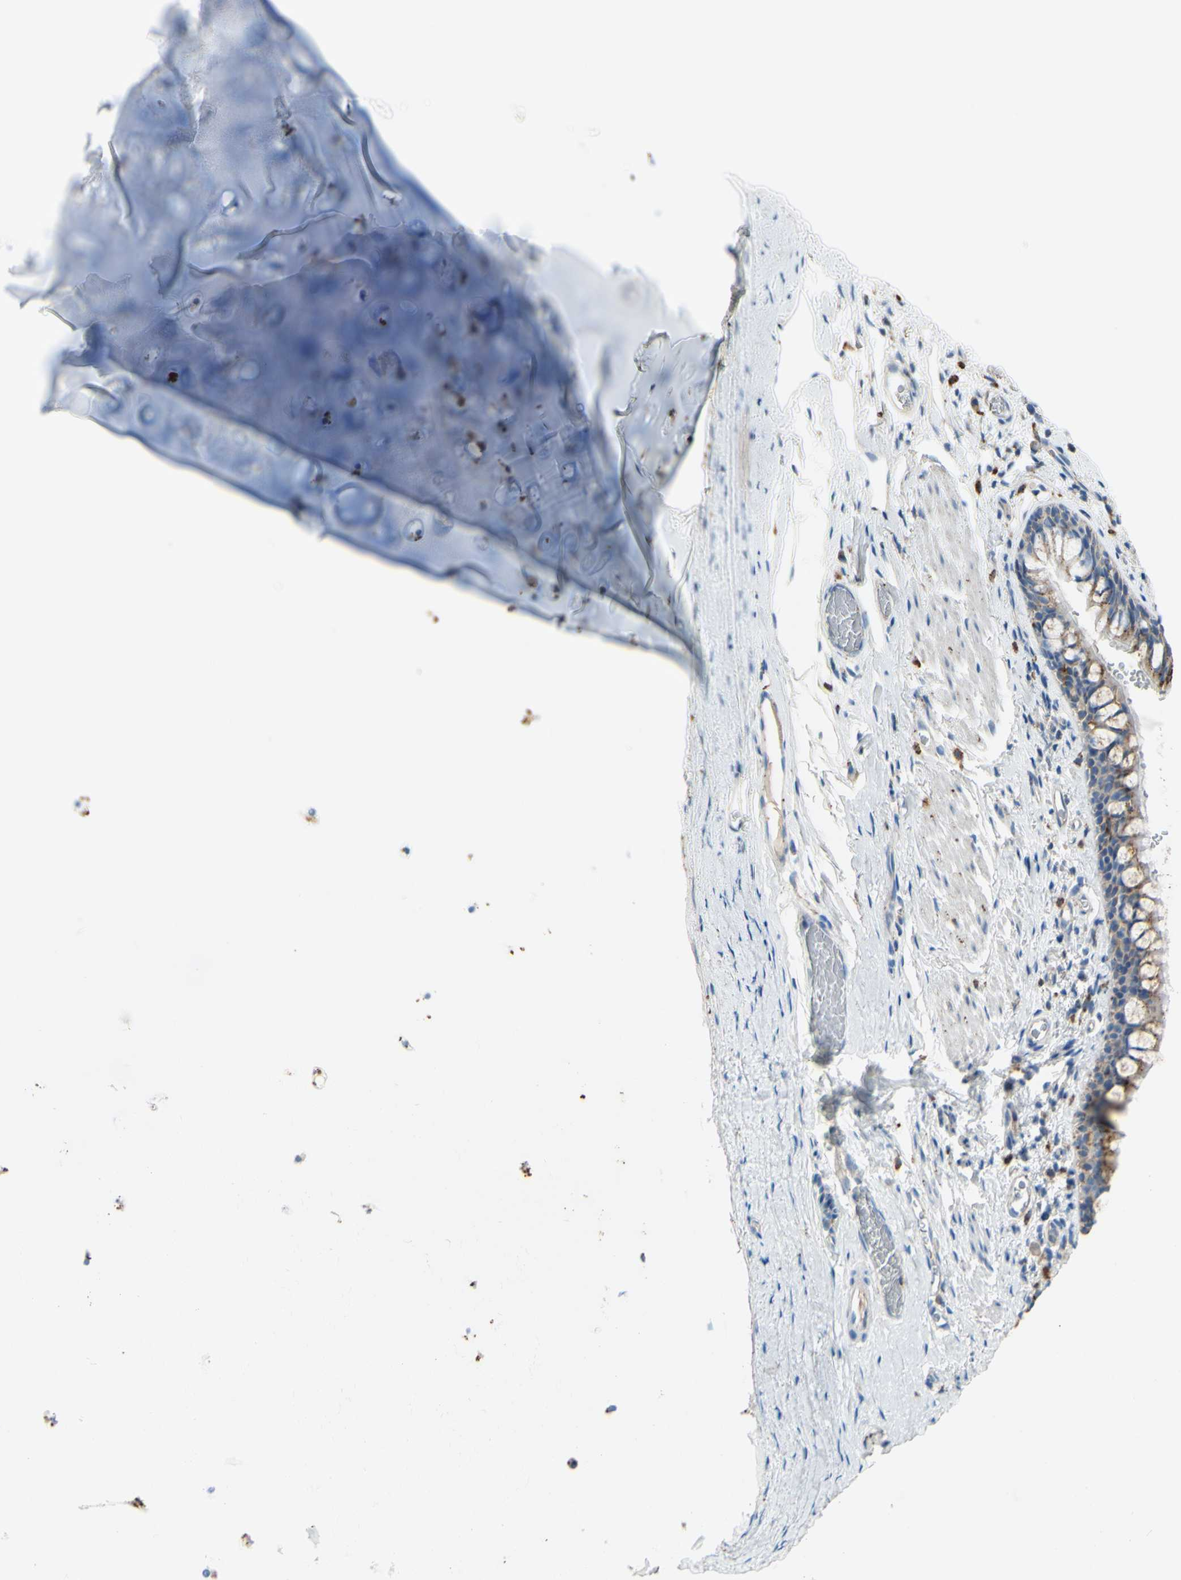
{"staining": {"intensity": "weak", "quantity": ">75%", "location": "cytoplasmic/membranous"}, "tissue": "bronchus", "cell_type": "Respiratory epithelial cells", "image_type": "normal", "snomed": [{"axis": "morphology", "description": "Normal tissue, NOS"}, {"axis": "morphology", "description": "Malignant melanoma, Metastatic site"}, {"axis": "topography", "description": "Bronchus"}, {"axis": "topography", "description": "Lung"}], "caption": "Protein staining shows weak cytoplasmic/membranous expression in about >75% of respiratory epithelial cells in benign bronchus. Nuclei are stained in blue.", "gene": "CTSD", "patient": {"sex": "male", "age": 64}}